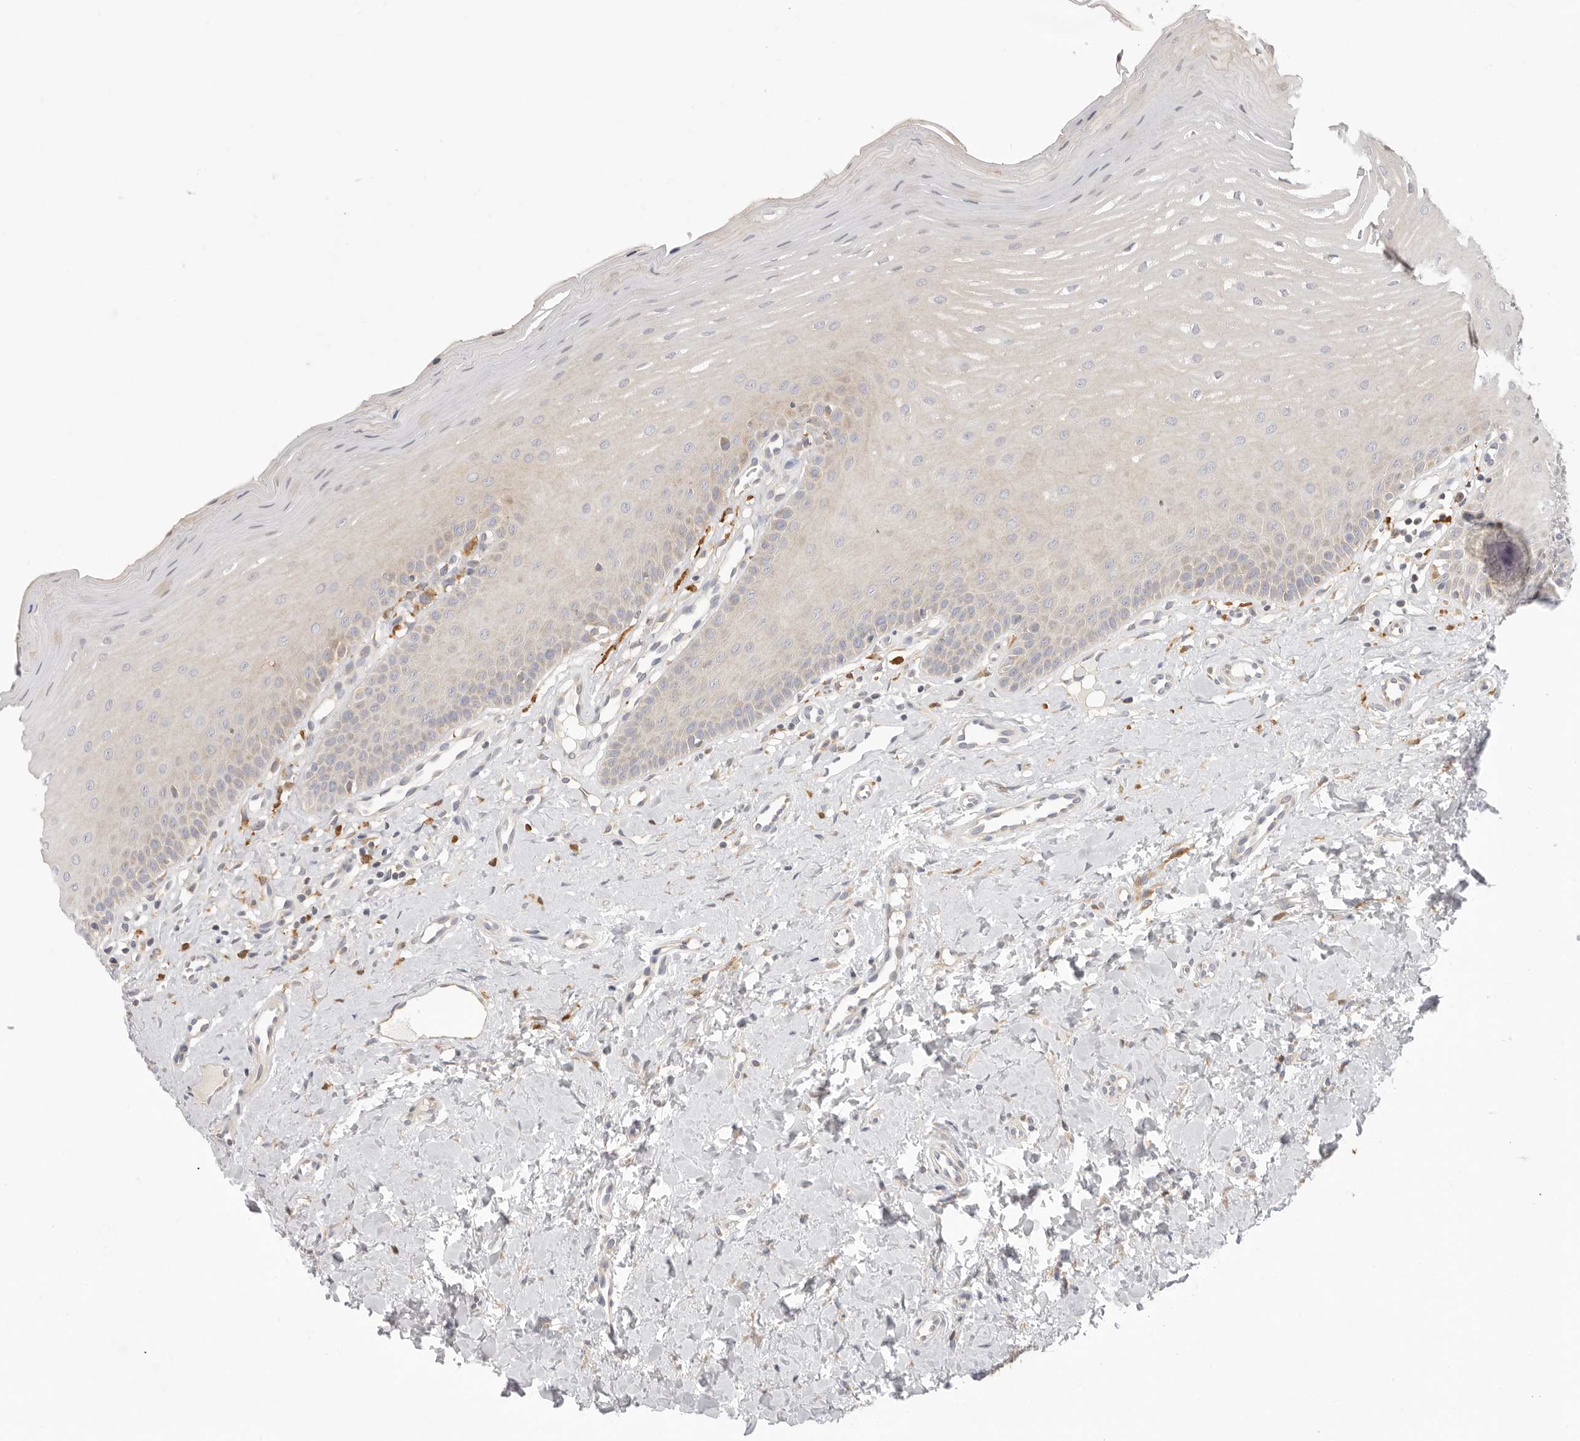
{"staining": {"intensity": "weak", "quantity": "<25%", "location": "cytoplasmic/membranous"}, "tissue": "oral mucosa", "cell_type": "Squamous epithelial cells", "image_type": "normal", "snomed": [{"axis": "morphology", "description": "Normal tissue, NOS"}, {"axis": "topography", "description": "Oral tissue"}], "caption": "High power microscopy photomicrograph of an immunohistochemistry micrograph of normal oral mucosa, revealing no significant expression in squamous epithelial cells. (DAB (3,3'-diaminobenzidine) immunohistochemistry with hematoxylin counter stain).", "gene": "USH1C", "patient": {"sex": "female", "age": 39}}